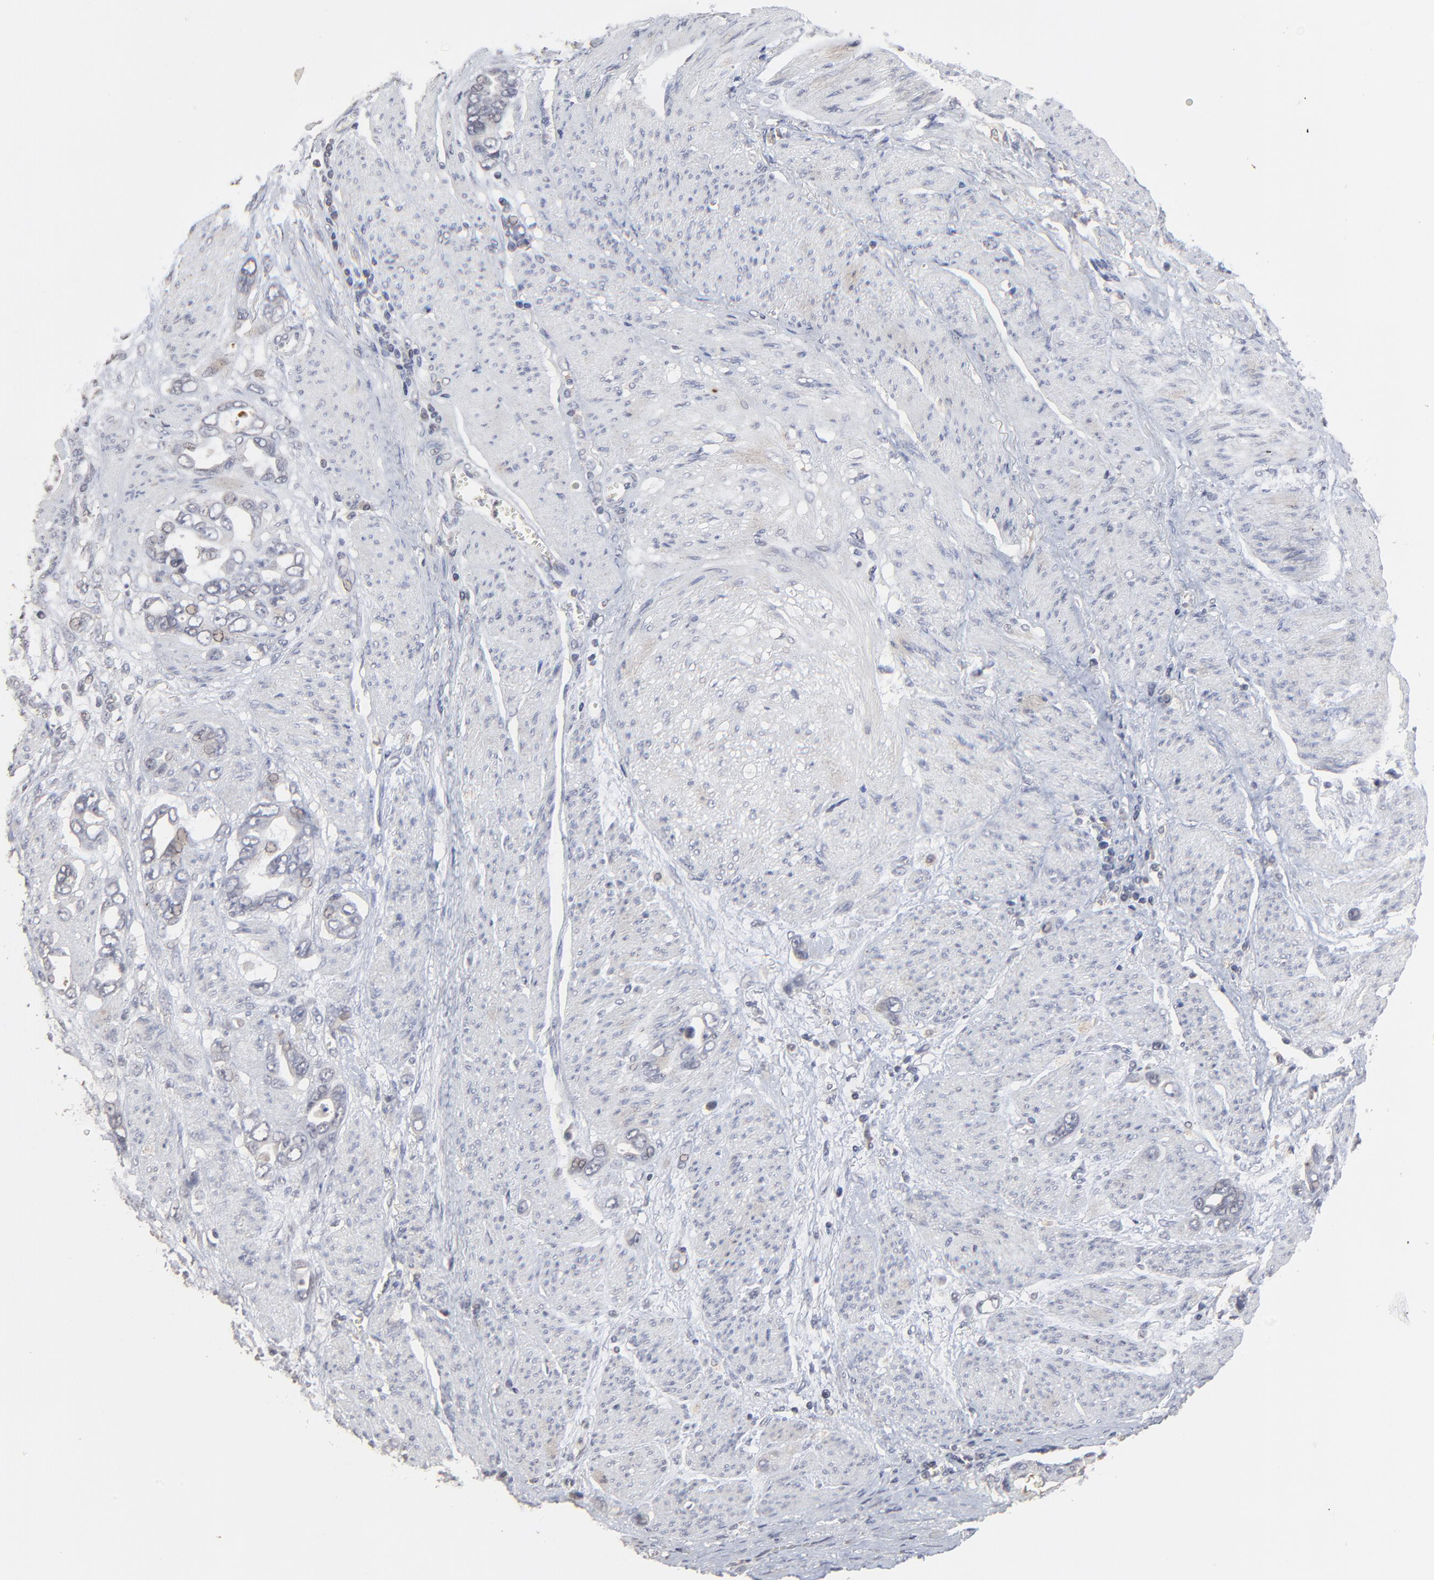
{"staining": {"intensity": "negative", "quantity": "none", "location": "none"}, "tissue": "stomach cancer", "cell_type": "Tumor cells", "image_type": "cancer", "snomed": [{"axis": "morphology", "description": "Adenocarcinoma, NOS"}, {"axis": "topography", "description": "Stomach"}], "caption": "IHC histopathology image of neoplastic tissue: human stomach cancer stained with DAB (3,3'-diaminobenzidine) demonstrates no significant protein staining in tumor cells.", "gene": "VPREB3", "patient": {"sex": "male", "age": 78}}